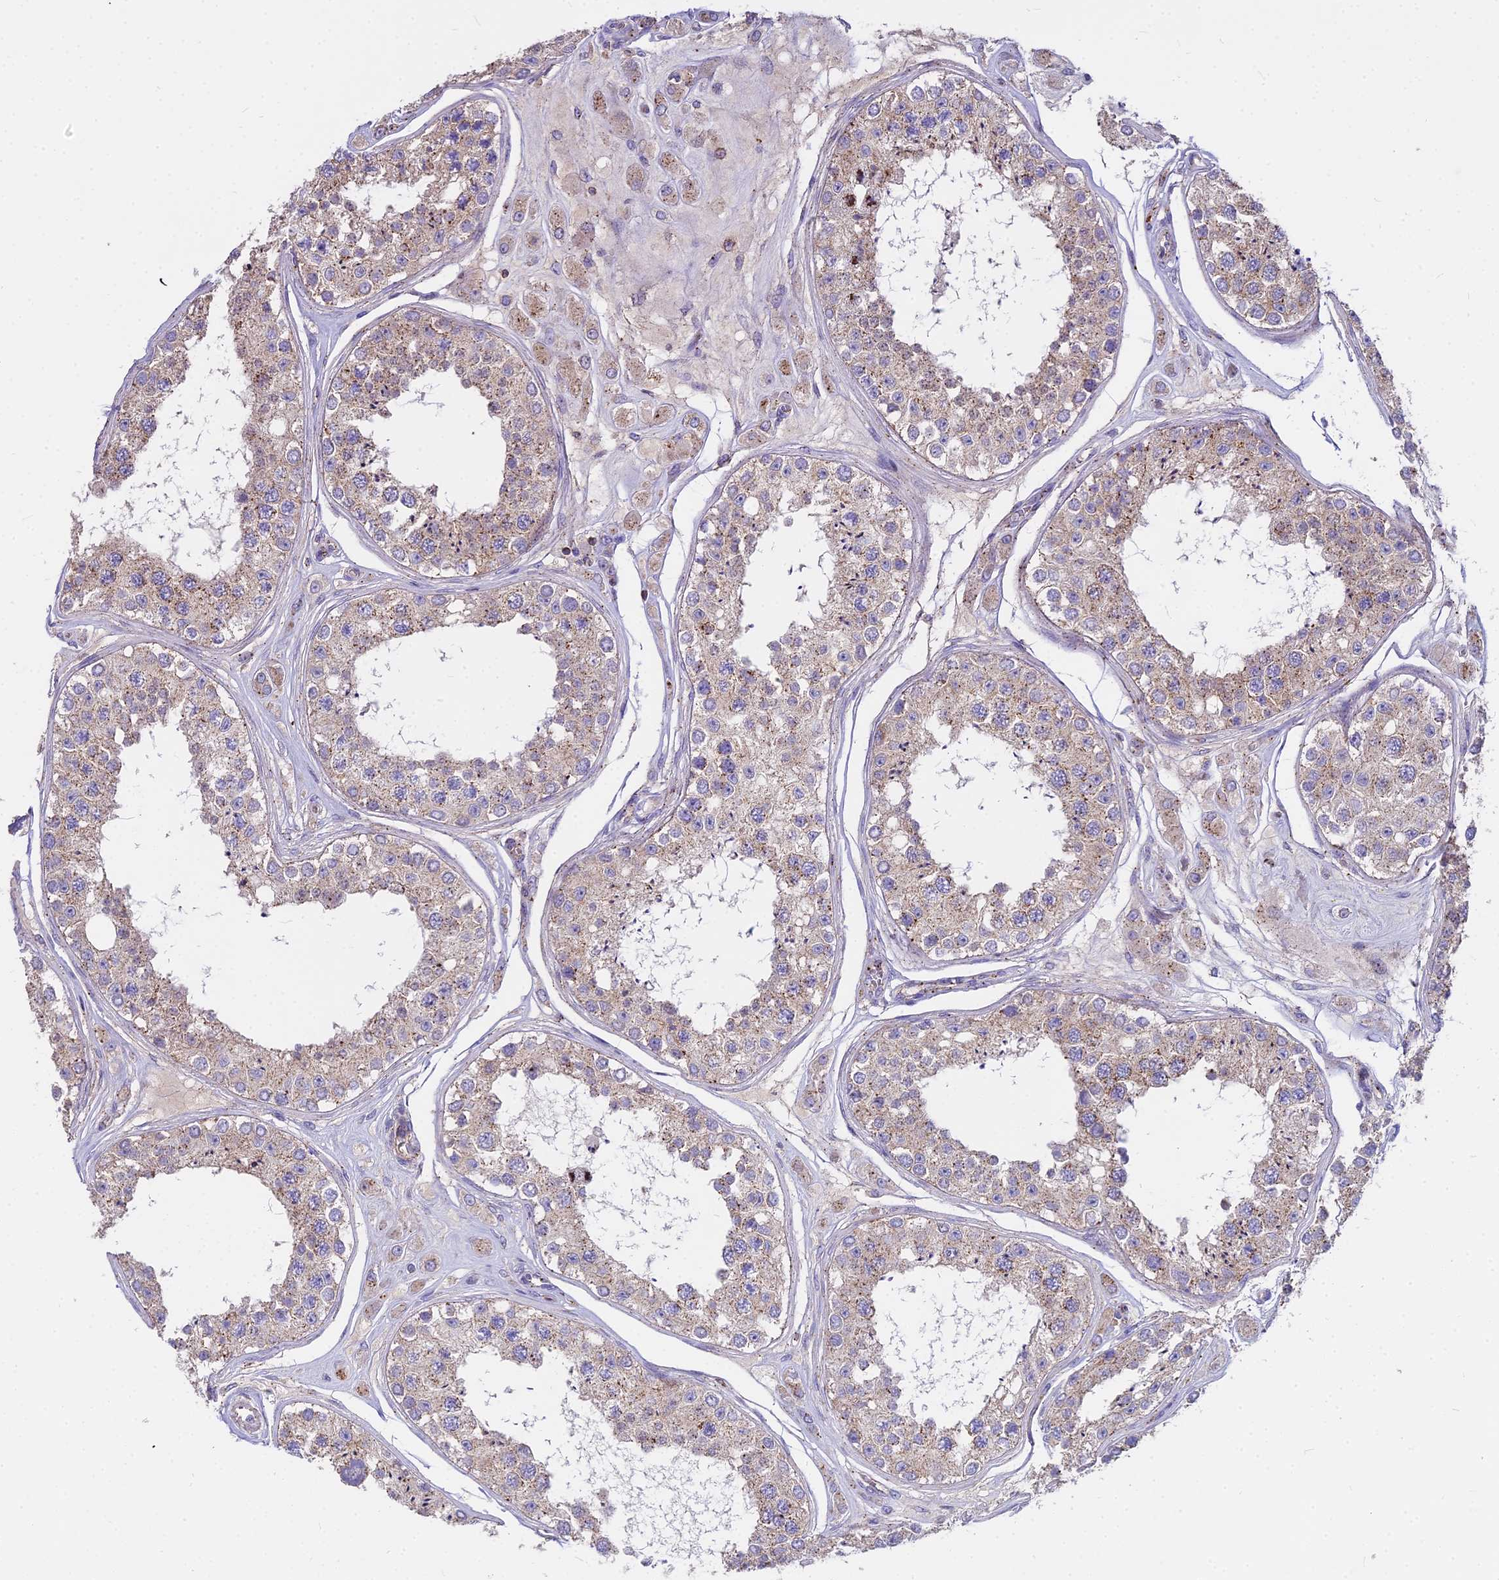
{"staining": {"intensity": "moderate", "quantity": "<25%", "location": "cytoplasmic/membranous"}, "tissue": "testis", "cell_type": "Cells in seminiferous ducts", "image_type": "normal", "snomed": [{"axis": "morphology", "description": "Normal tissue, NOS"}, {"axis": "topography", "description": "Testis"}], "caption": "Immunohistochemical staining of normal human testis shows <25% levels of moderate cytoplasmic/membranous protein positivity in approximately <25% of cells in seminiferous ducts.", "gene": "FRMPD1", "patient": {"sex": "male", "age": 25}}